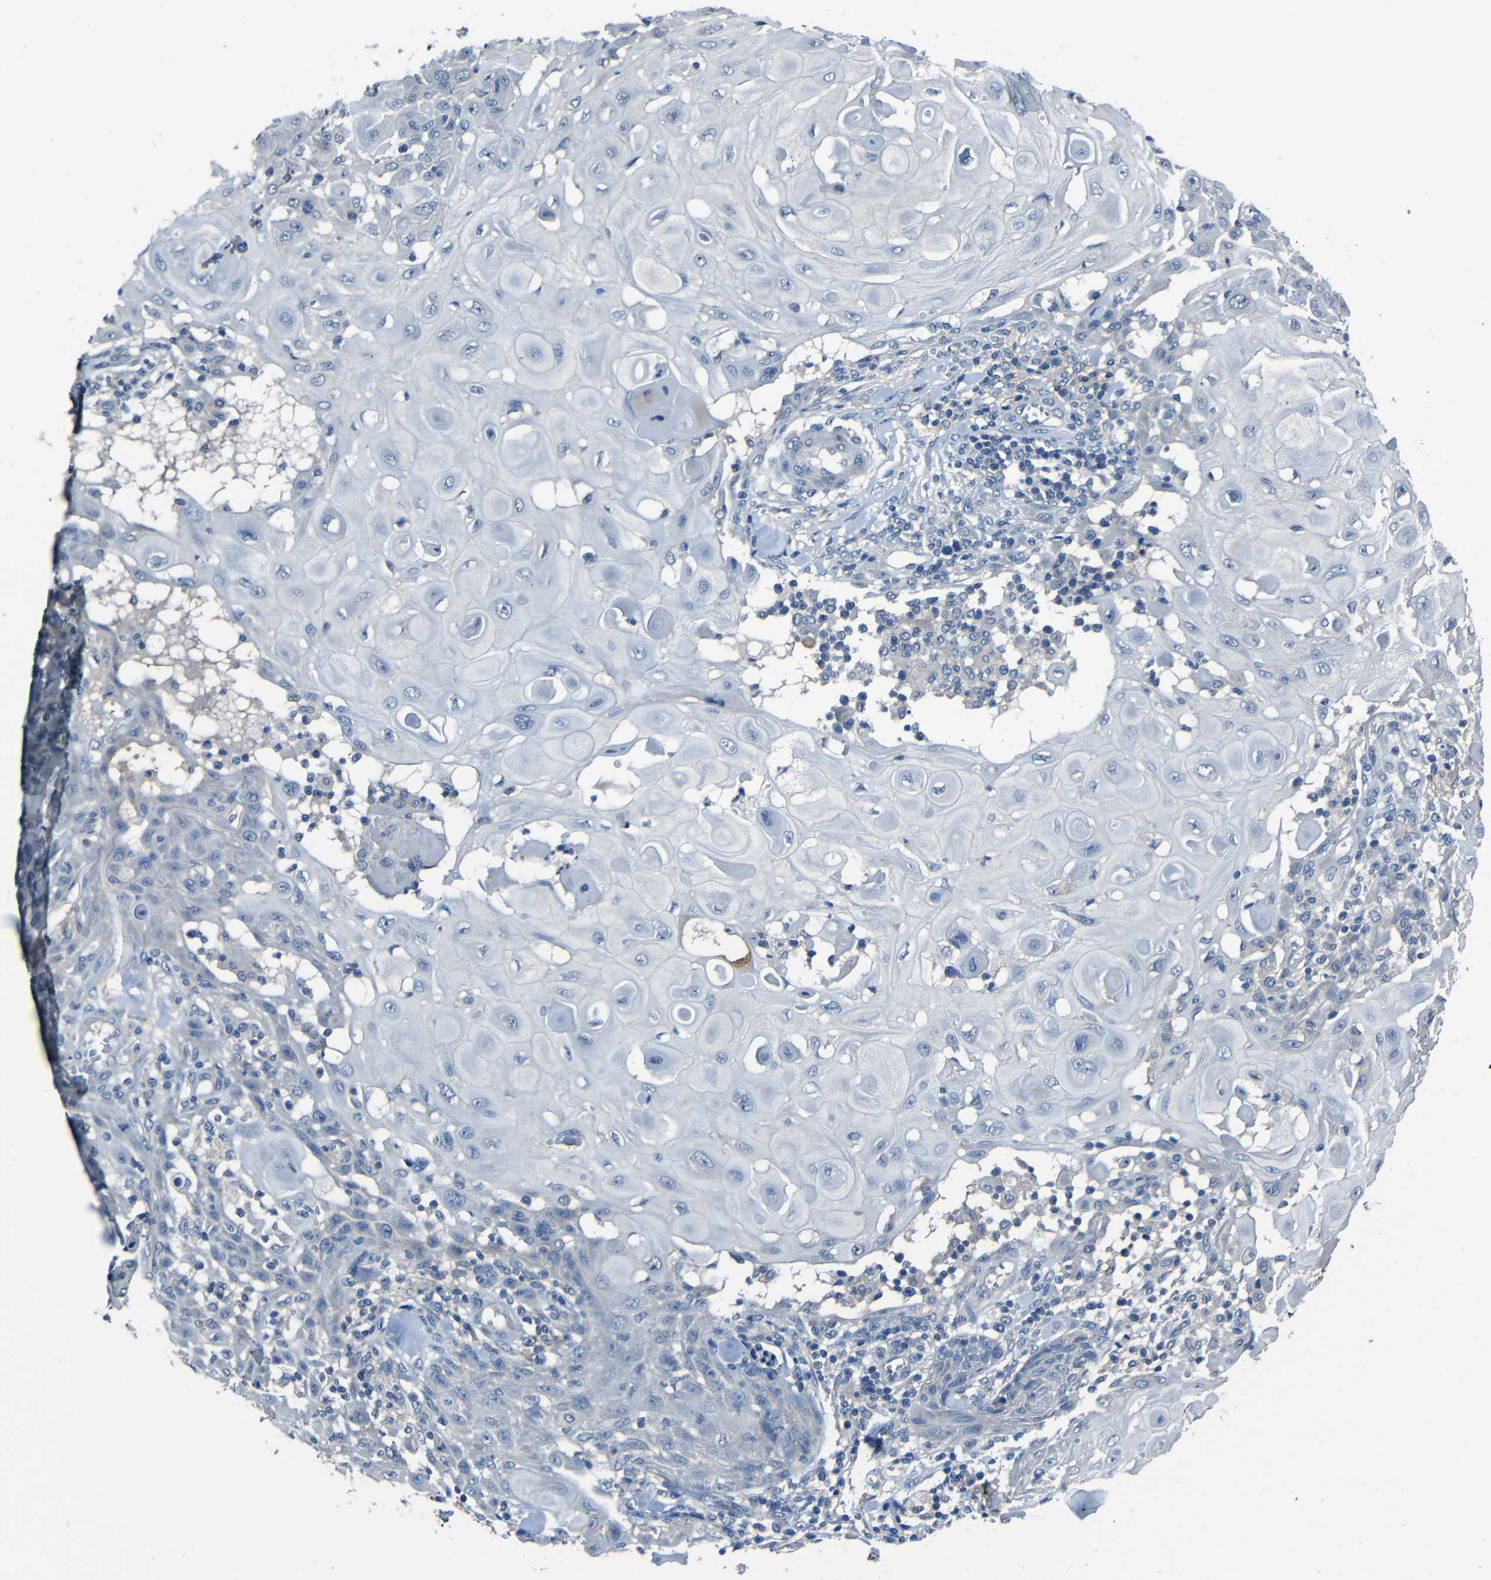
{"staining": {"intensity": "negative", "quantity": "none", "location": "none"}, "tissue": "skin cancer", "cell_type": "Tumor cells", "image_type": "cancer", "snomed": [{"axis": "morphology", "description": "Squamous cell carcinoma, NOS"}, {"axis": "topography", "description": "Skin"}], "caption": "Micrograph shows no protein expression in tumor cells of skin cancer (squamous cell carcinoma) tissue.", "gene": "SLA", "patient": {"sex": "male", "age": 24}}